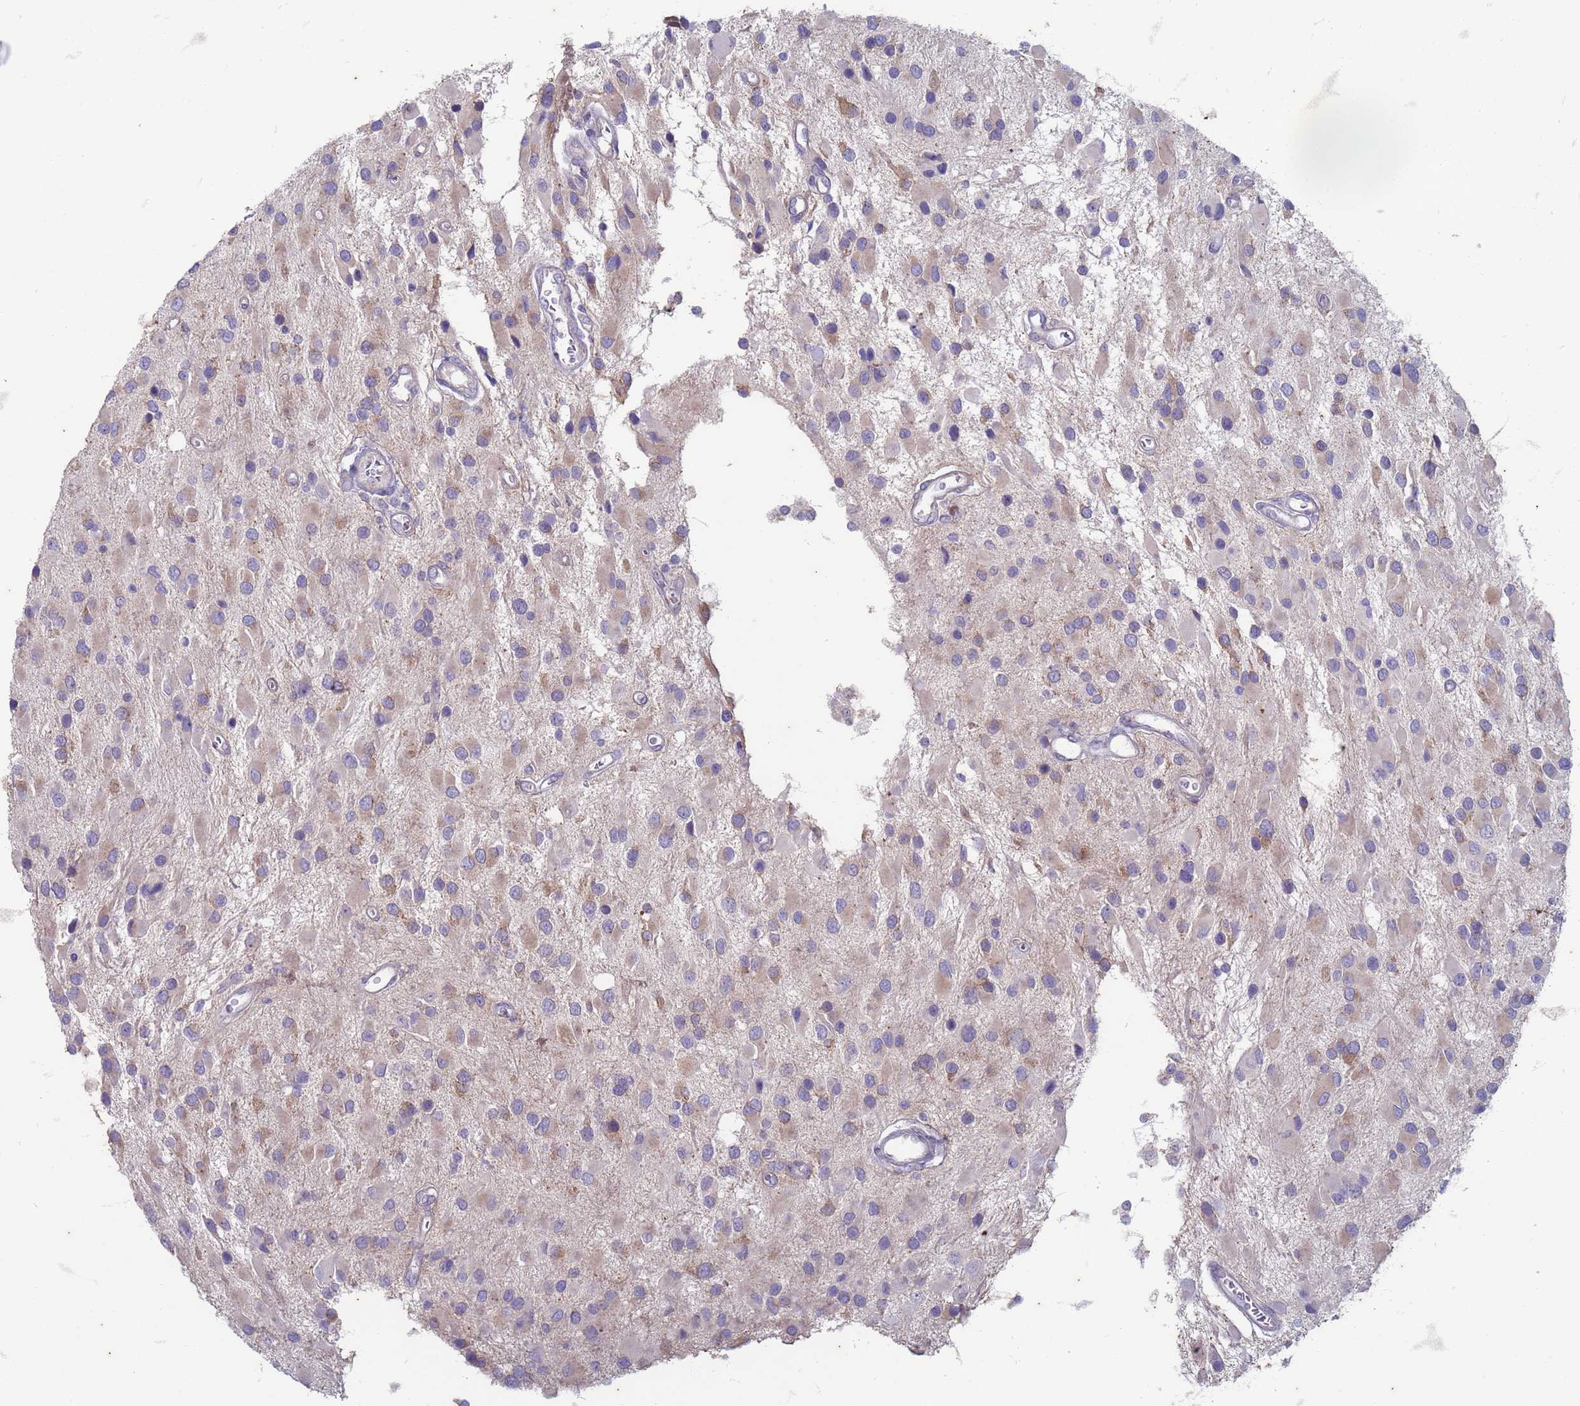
{"staining": {"intensity": "weak", "quantity": "25%-75%", "location": "cytoplasmic/membranous"}, "tissue": "glioma", "cell_type": "Tumor cells", "image_type": "cancer", "snomed": [{"axis": "morphology", "description": "Glioma, malignant, High grade"}, {"axis": "topography", "description": "Brain"}], "caption": "High-grade glioma (malignant) tissue displays weak cytoplasmic/membranous positivity in approximately 25%-75% of tumor cells", "gene": "SUCO", "patient": {"sex": "male", "age": 53}}